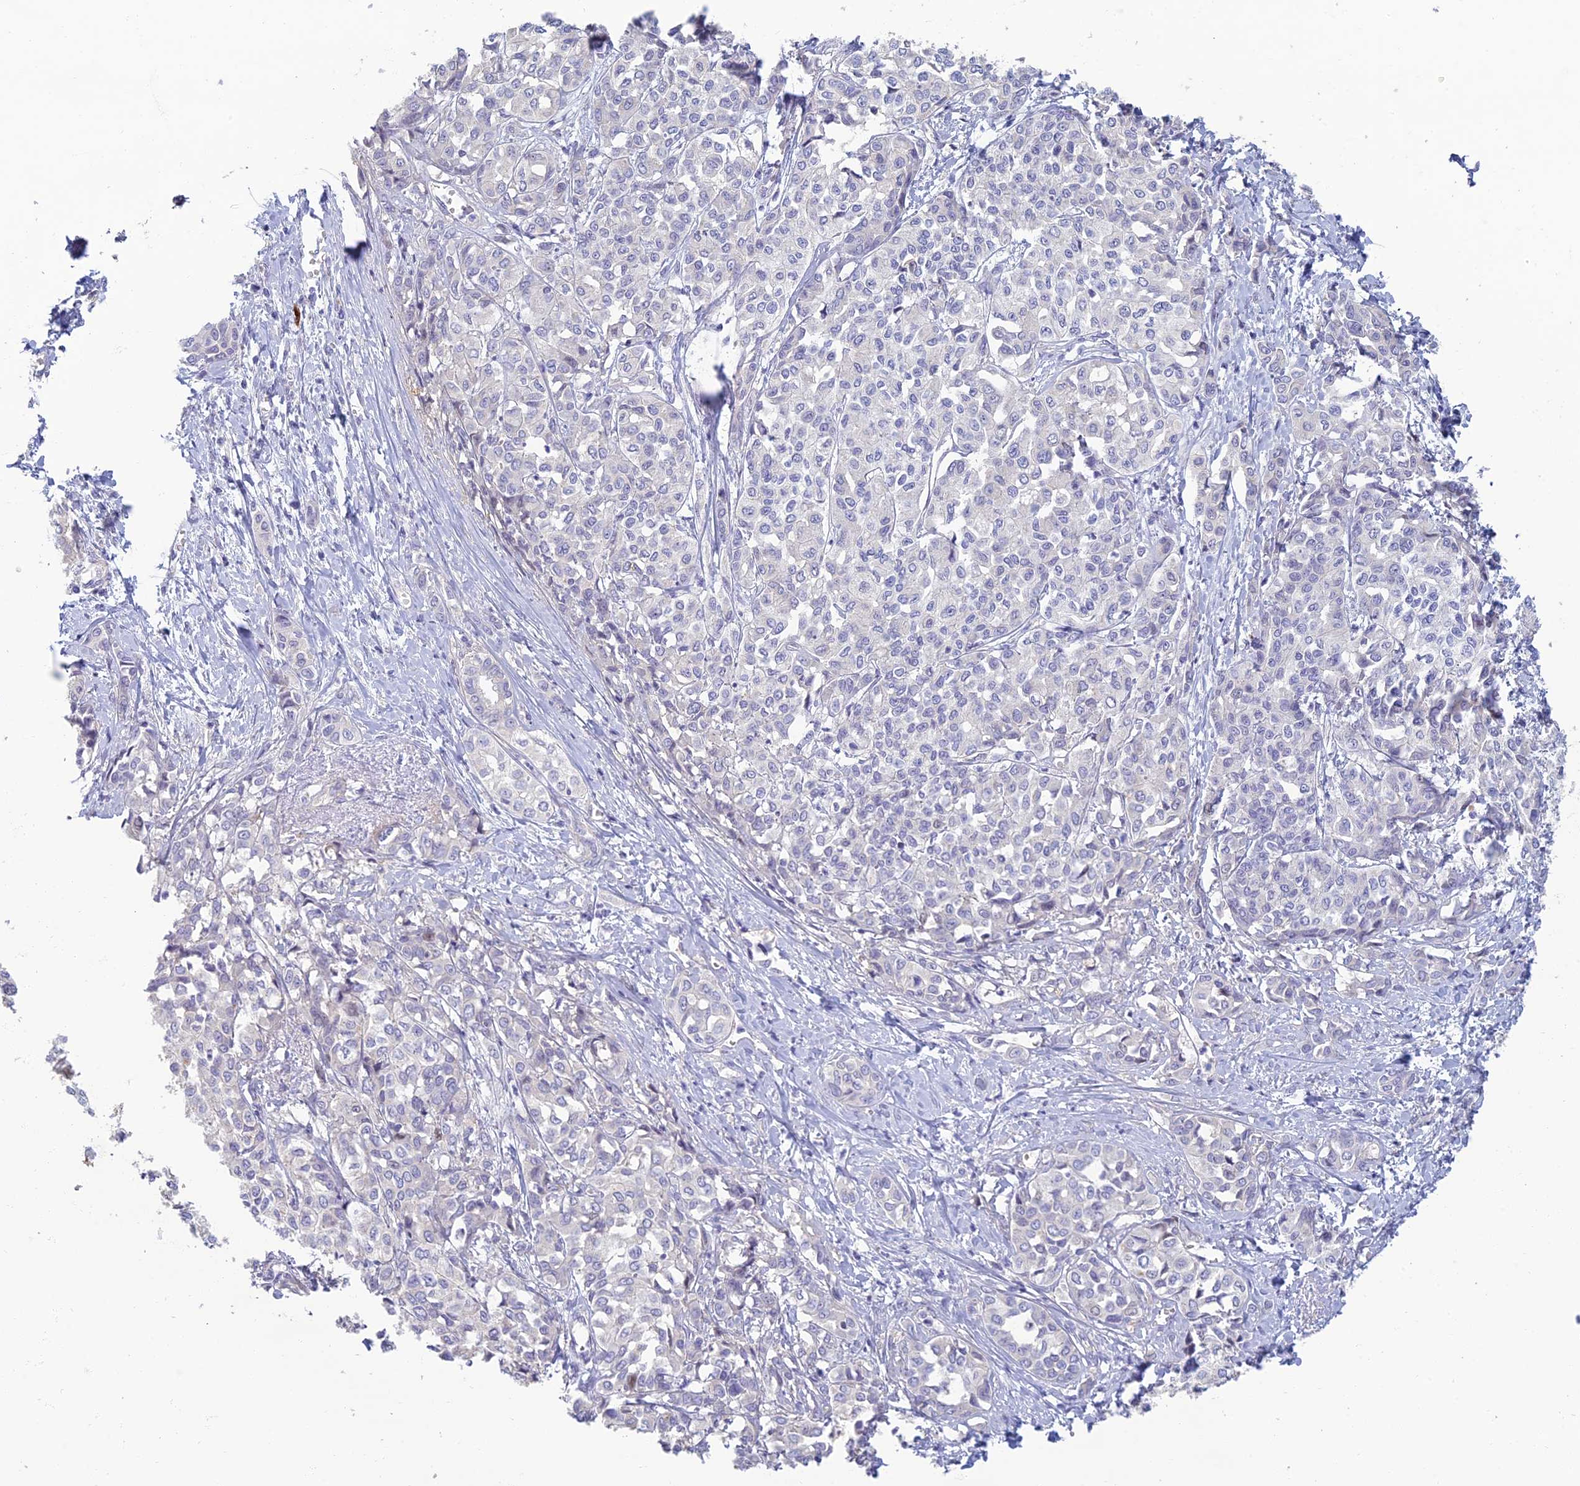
{"staining": {"intensity": "negative", "quantity": "none", "location": "none"}, "tissue": "liver cancer", "cell_type": "Tumor cells", "image_type": "cancer", "snomed": [{"axis": "morphology", "description": "Cholangiocarcinoma"}, {"axis": "topography", "description": "Liver"}], "caption": "There is no significant expression in tumor cells of liver cancer.", "gene": "NEURL1", "patient": {"sex": "female", "age": 77}}